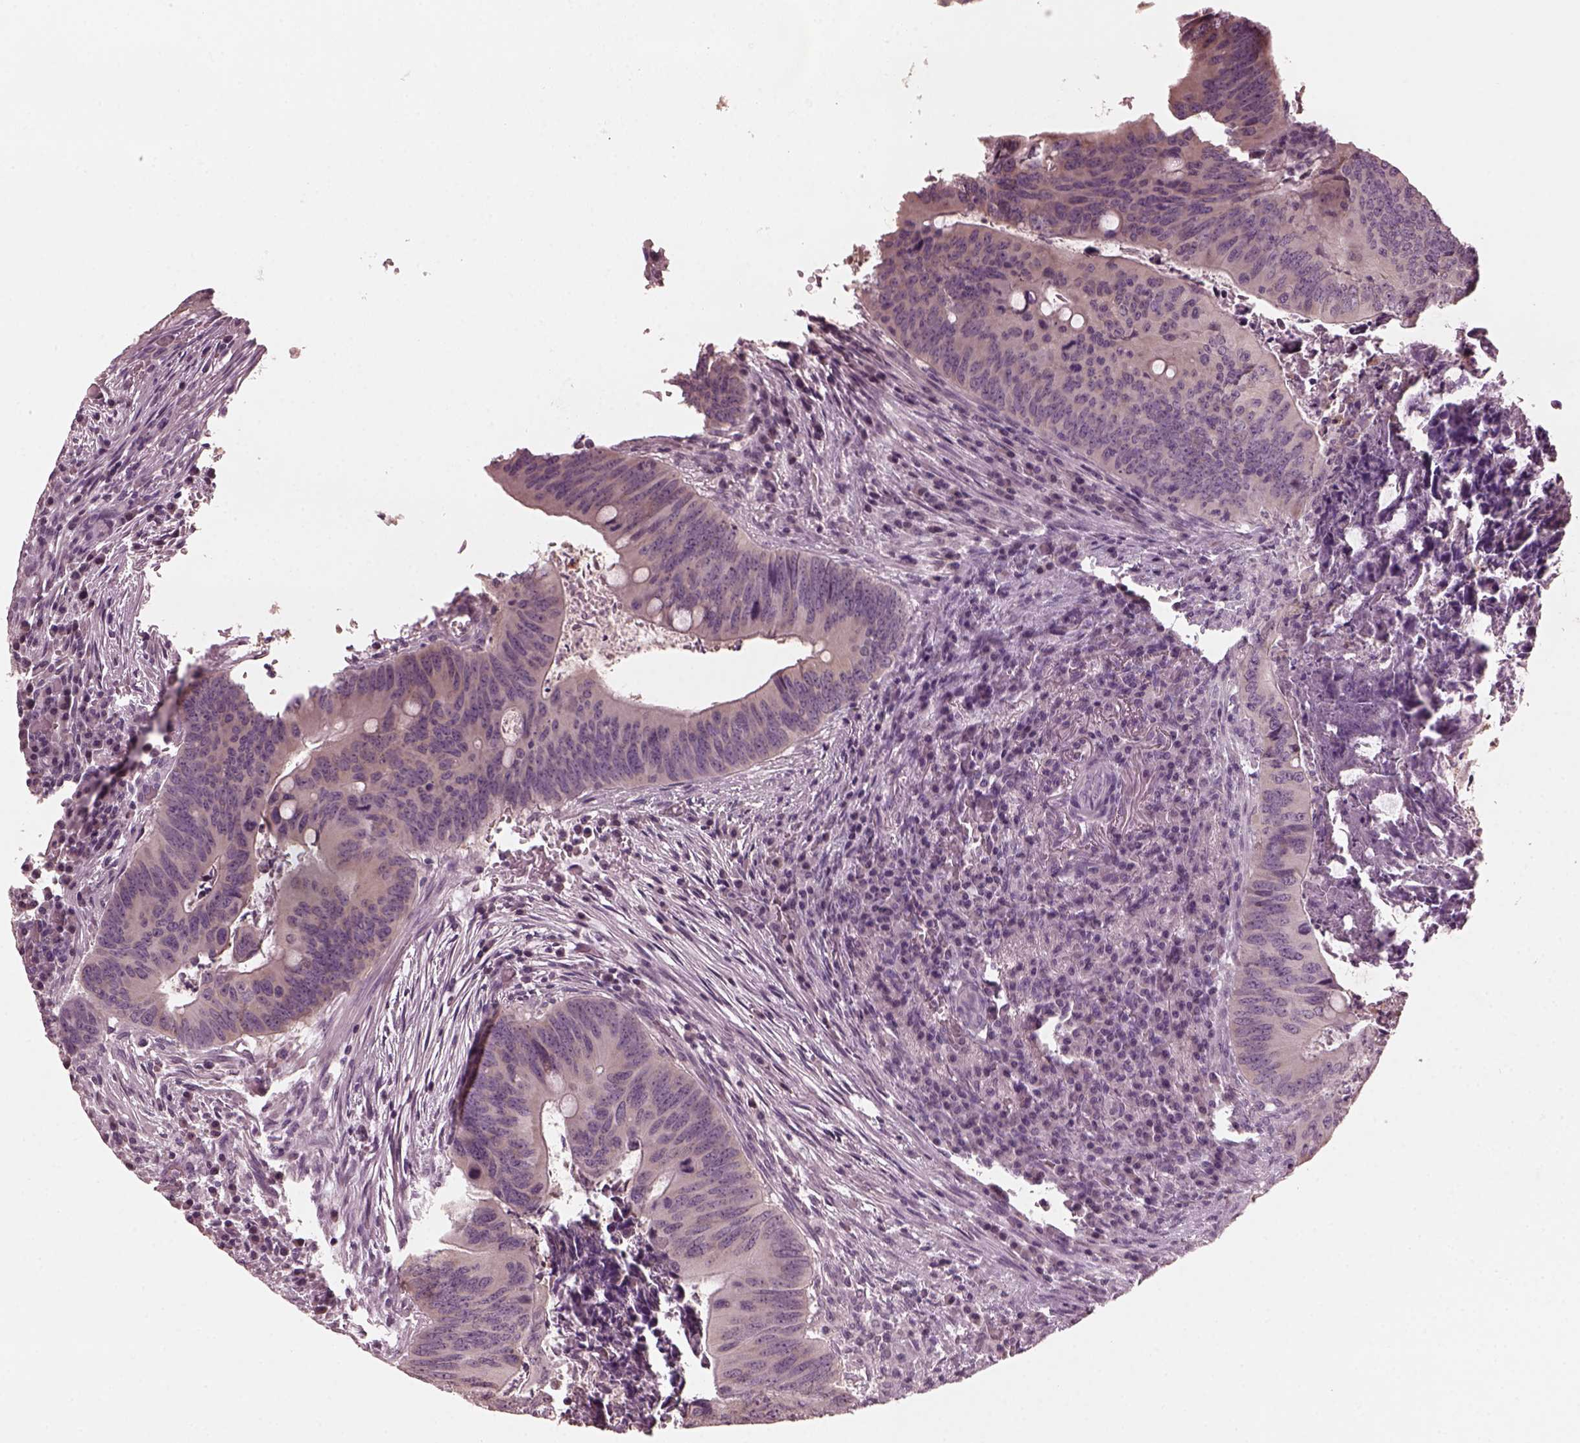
{"staining": {"intensity": "weak", "quantity": "<25%", "location": "cytoplasmic/membranous"}, "tissue": "colorectal cancer", "cell_type": "Tumor cells", "image_type": "cancer", "snomed": [{"axis": "morphology", "description": "Adenocarcinoma, NOS"}, {"axis": "topography", "description": "Colon"}], "caption": "Colorectal cancer (adenocarcinoma) was stained to show a protein in brown. There is no significant staining in tumor cells.", "gene": "RGS7", "patient": {"sex": "female", "age": 74}}